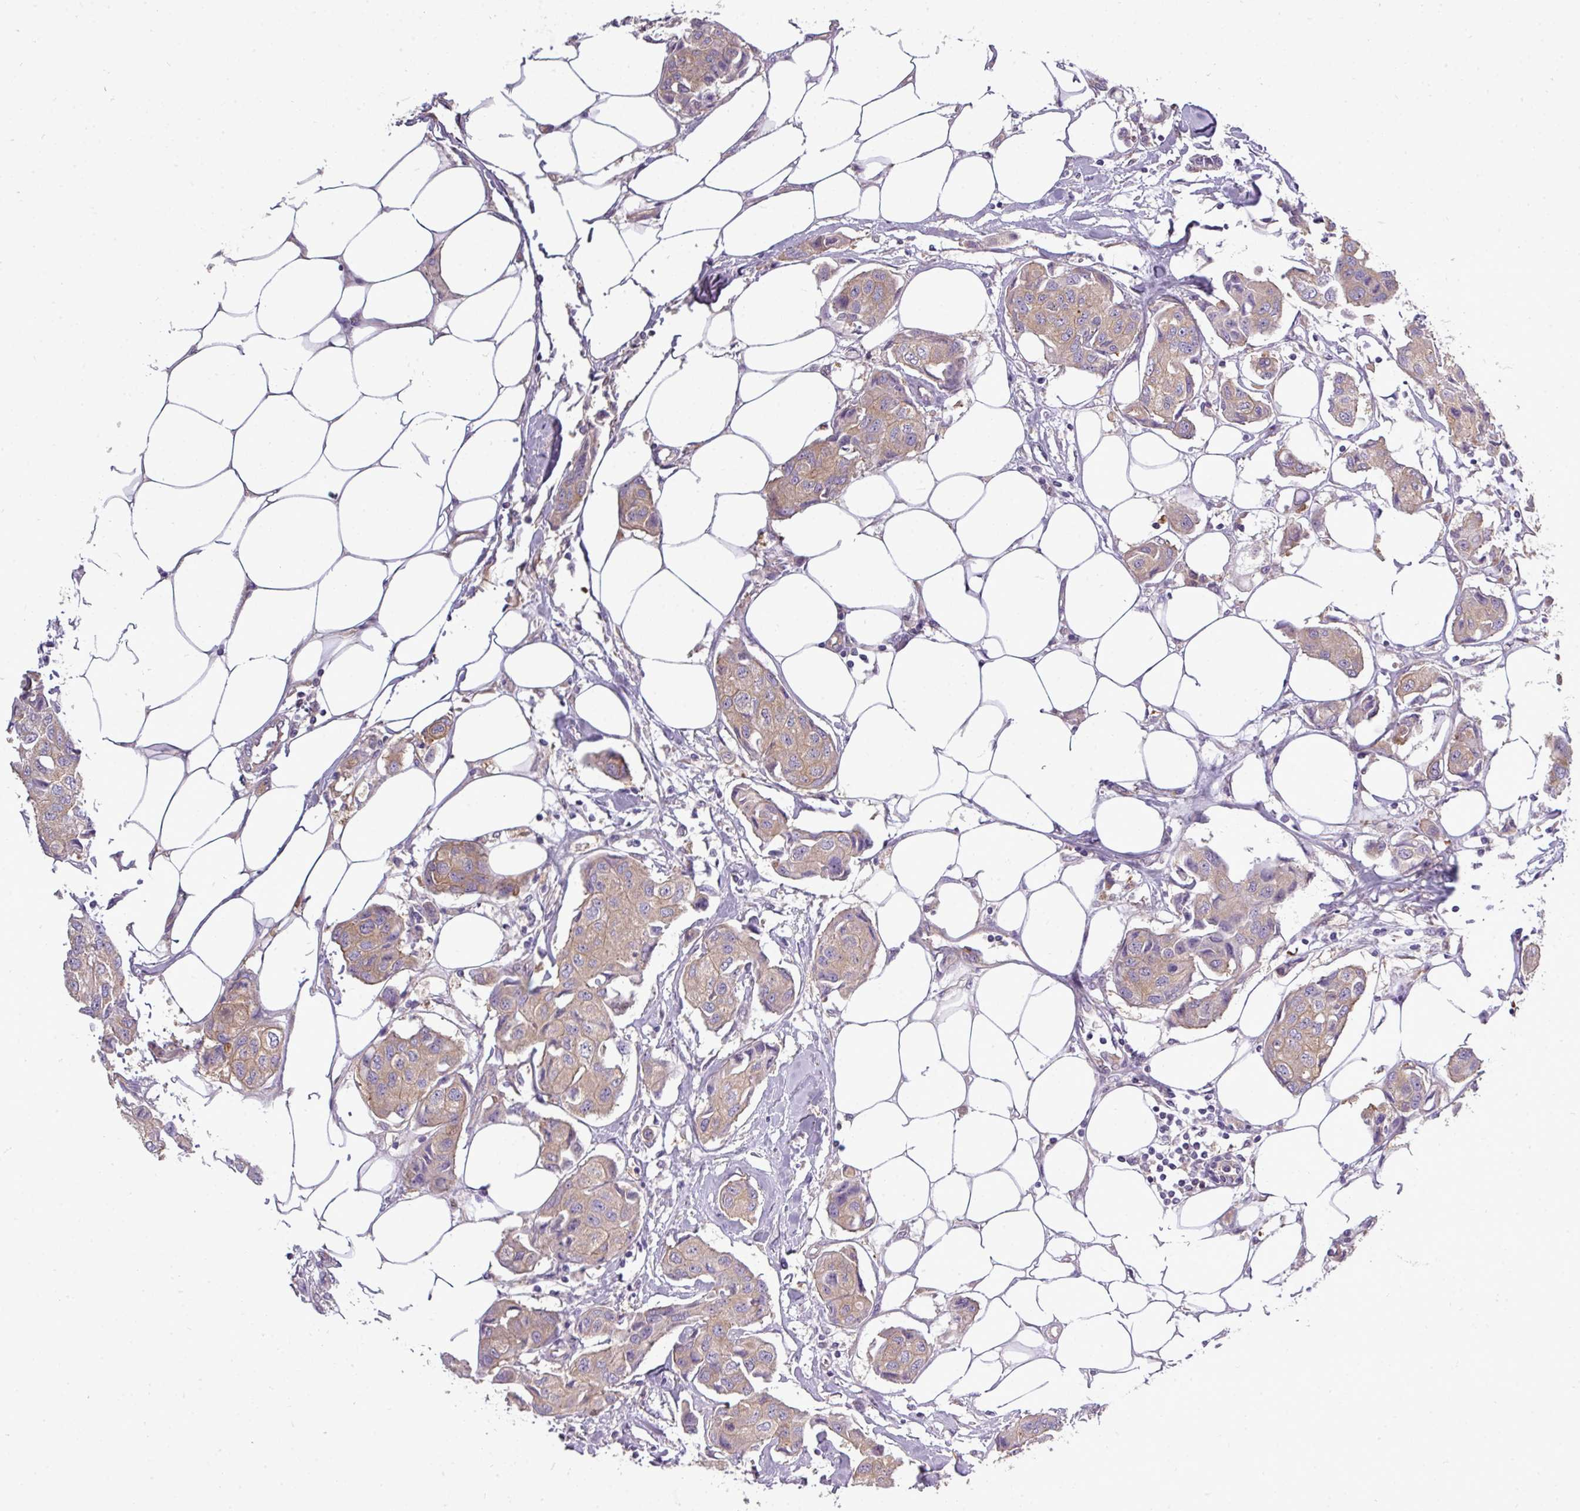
{"staining": {"intensity": "weak", "quantity": "25%-75%", "location": "cytoplasmic/membranous"}, "tissue": "breast cancer", "cell_type": "Tumor cells", "image_type": "cancer", "snomed": [{"axis": "morphology", "description": "Duct carcinoma"}, {"axis": "topography", "description": "Breast"}, {"axis": "topography", "description": "Lymph node"}], "caption": "Breast cancer was stained to show a protein in brown. There is low levels of weak cytoplasmic/membranous positivity in approximately 25%-75% of tumor cells. The staining was performed using DAB, with brown indicating positive protein expression. Nuclei are stained blue with hematoxylin.", "gene": "DNAAF9", "patient": {"sex": "female", "age": 80}}